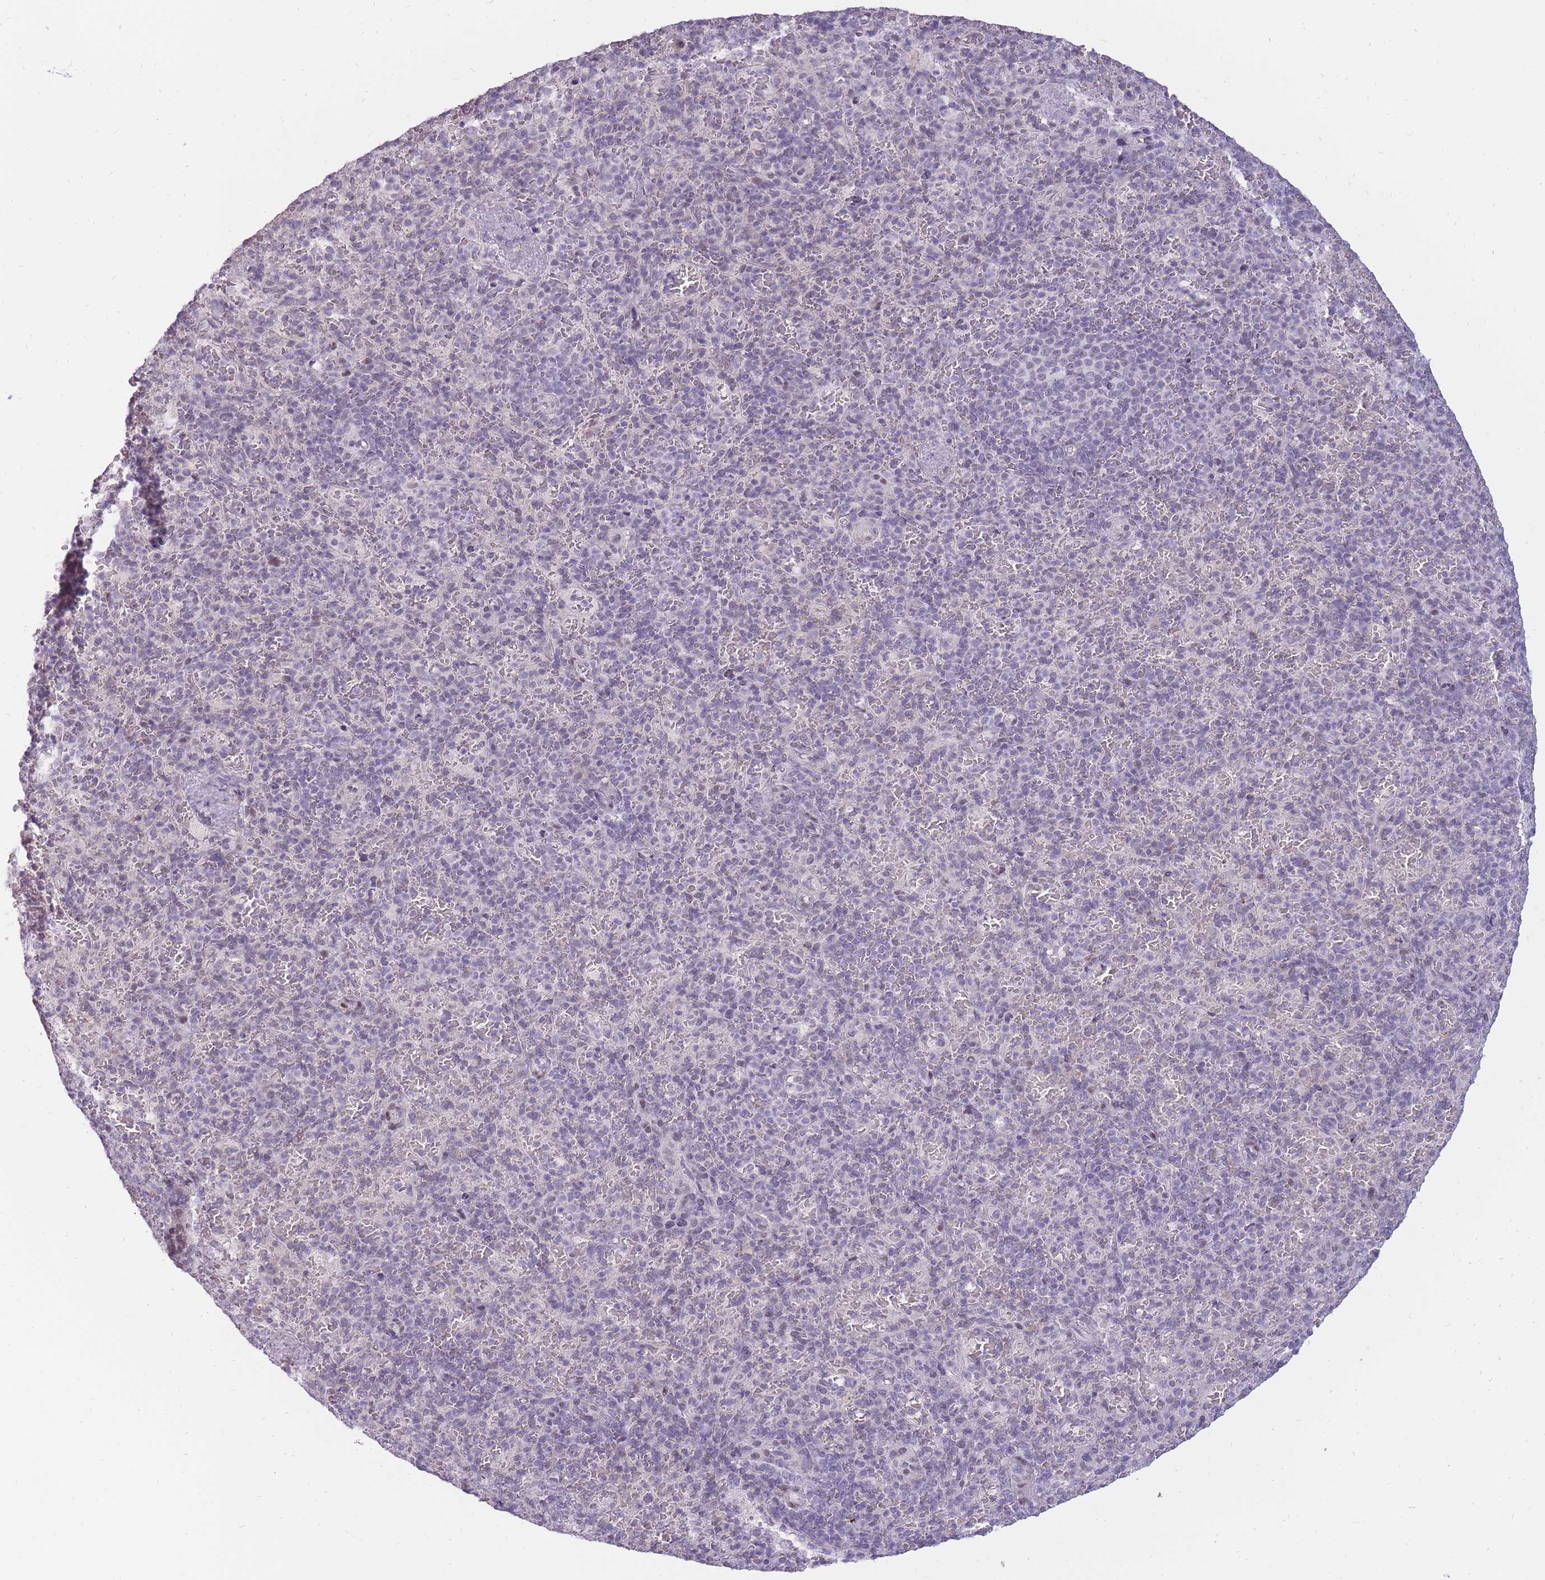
{"staining": {"intensity": "negative", "quantity": "none", "location": "none"}, "tissue": "spleen", "cell_type": "Cells in red pulp", "image_type": "normal", "snomed": [{"axis": "morphology", "description": "Normal tissue, NOS"}, {"axis": "topography", "description": "Spleen"}], "caption": "This is a photomicrograph of immunohistochemistry (IHC) staining of benign spleen, which shows no positivity in cells in red pulp. The staining is performed using DAB brown chromogen with nuclei counter-stained in using hematoxylin.", "gene": "POM121C", "patient": {"sex": "female", "age": 74}}